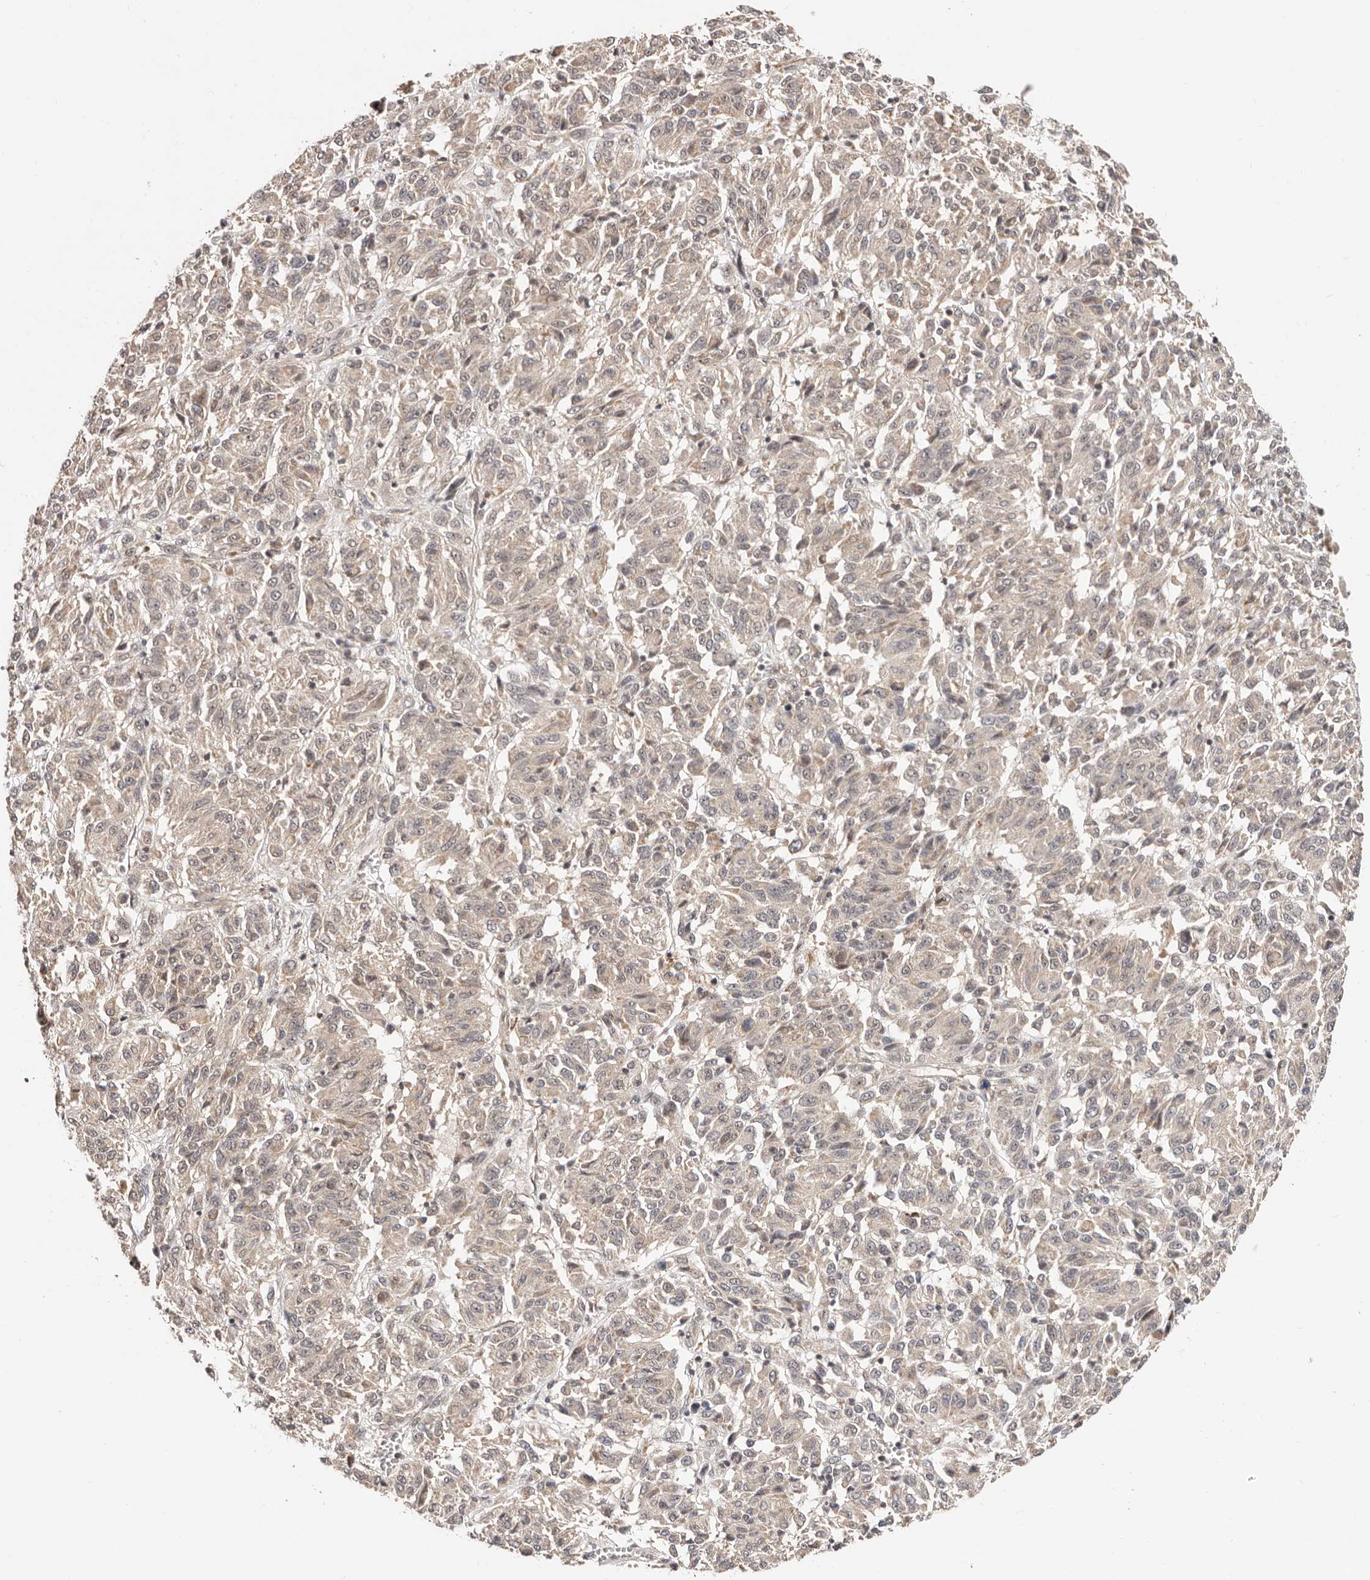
{"staining": {"intensity": "weak", "quantity": "<25%", "location": "cytoplasmic/membranous"}, "tissue": "melanoma", "cell_type": "Tumor cells", "image_type": "cancer", "snomed": [{"axis": "morphology", "description": "Malignant melanoma, Metastatic site"}, {"axis": "topography", "description": "Lung"}], "caption": "An image of human melanoma is negative for staining in tumor cells.", "gene": "CTNNBL1", "patient": {"sex": "male", "age": 64}}